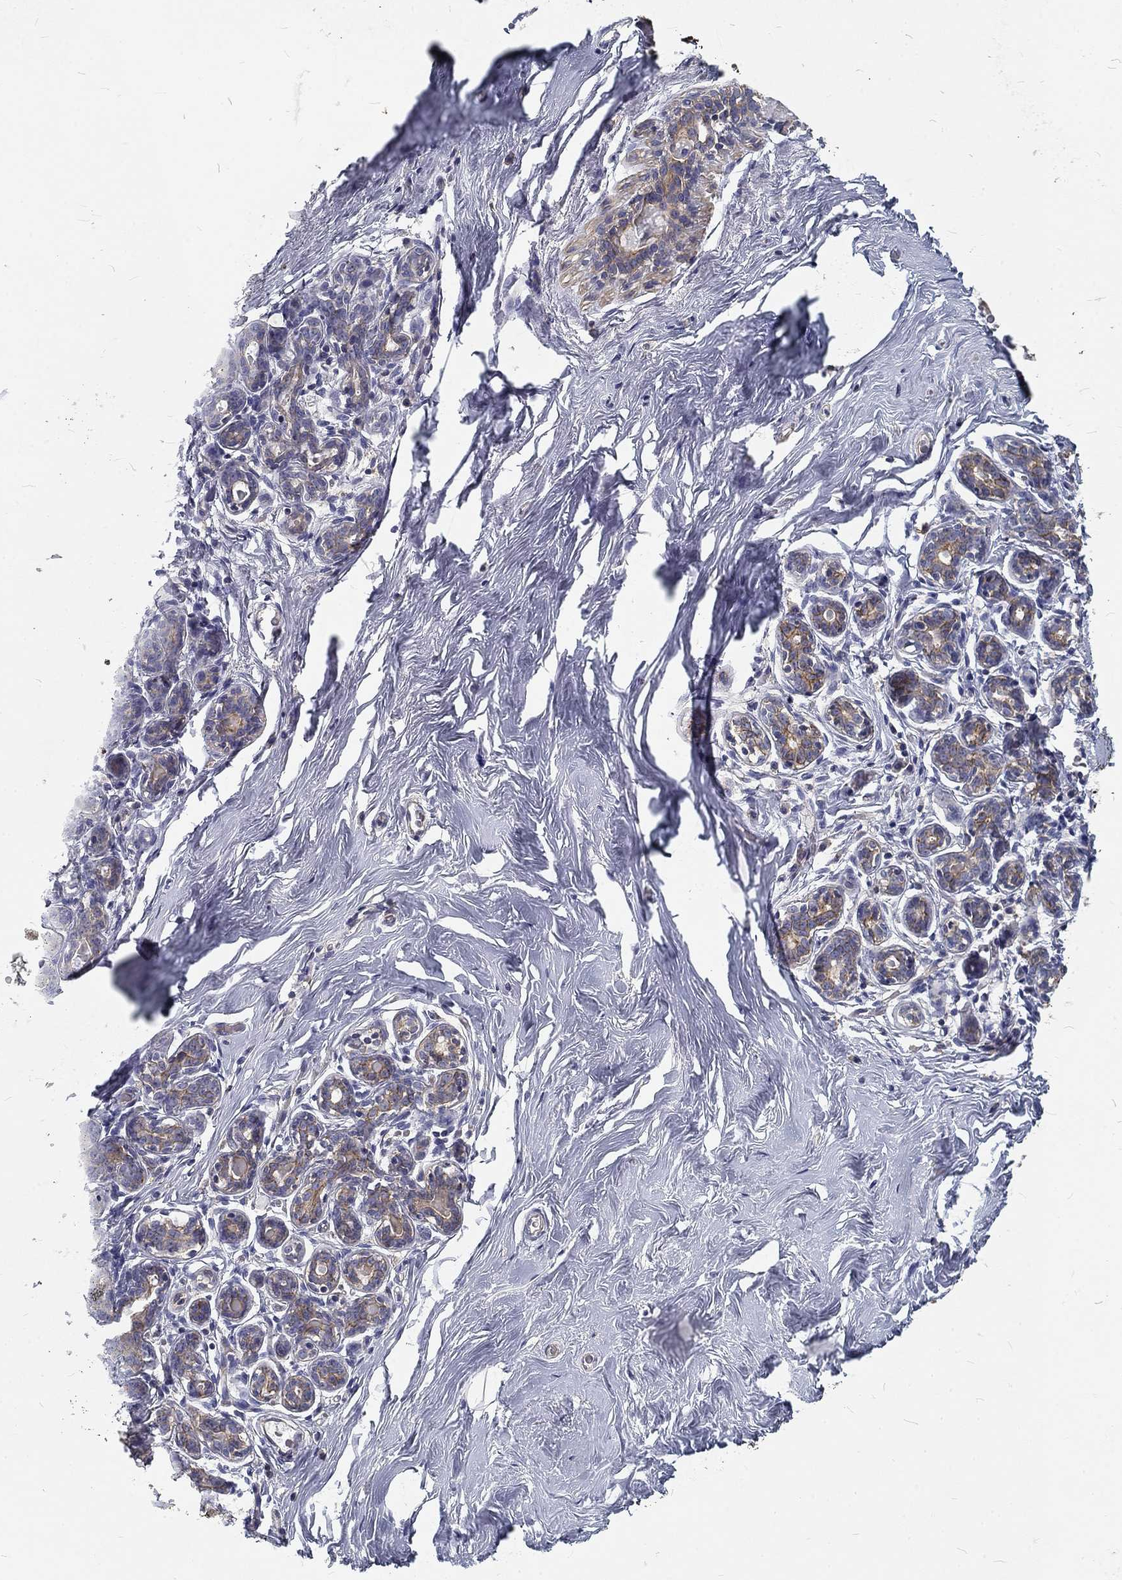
{"staining": {"intensity": "negative", "quantity": "none", "location": "none"}, "tissue": "breast", "cell_type": "Adipocytes", "image_type": "normal", "snomed": [{"axis": "morphology", "description": "Normal tissue, NOS"}, {"axis": "topography", "description": "Skin"}, {"axis": "topography", "description": "Breast"}], "caption": "A micrograph of human breast is negative for staining in adipocytes.", "gene": "MTMR11", "patient": {"sex": "female", "age": 43}}